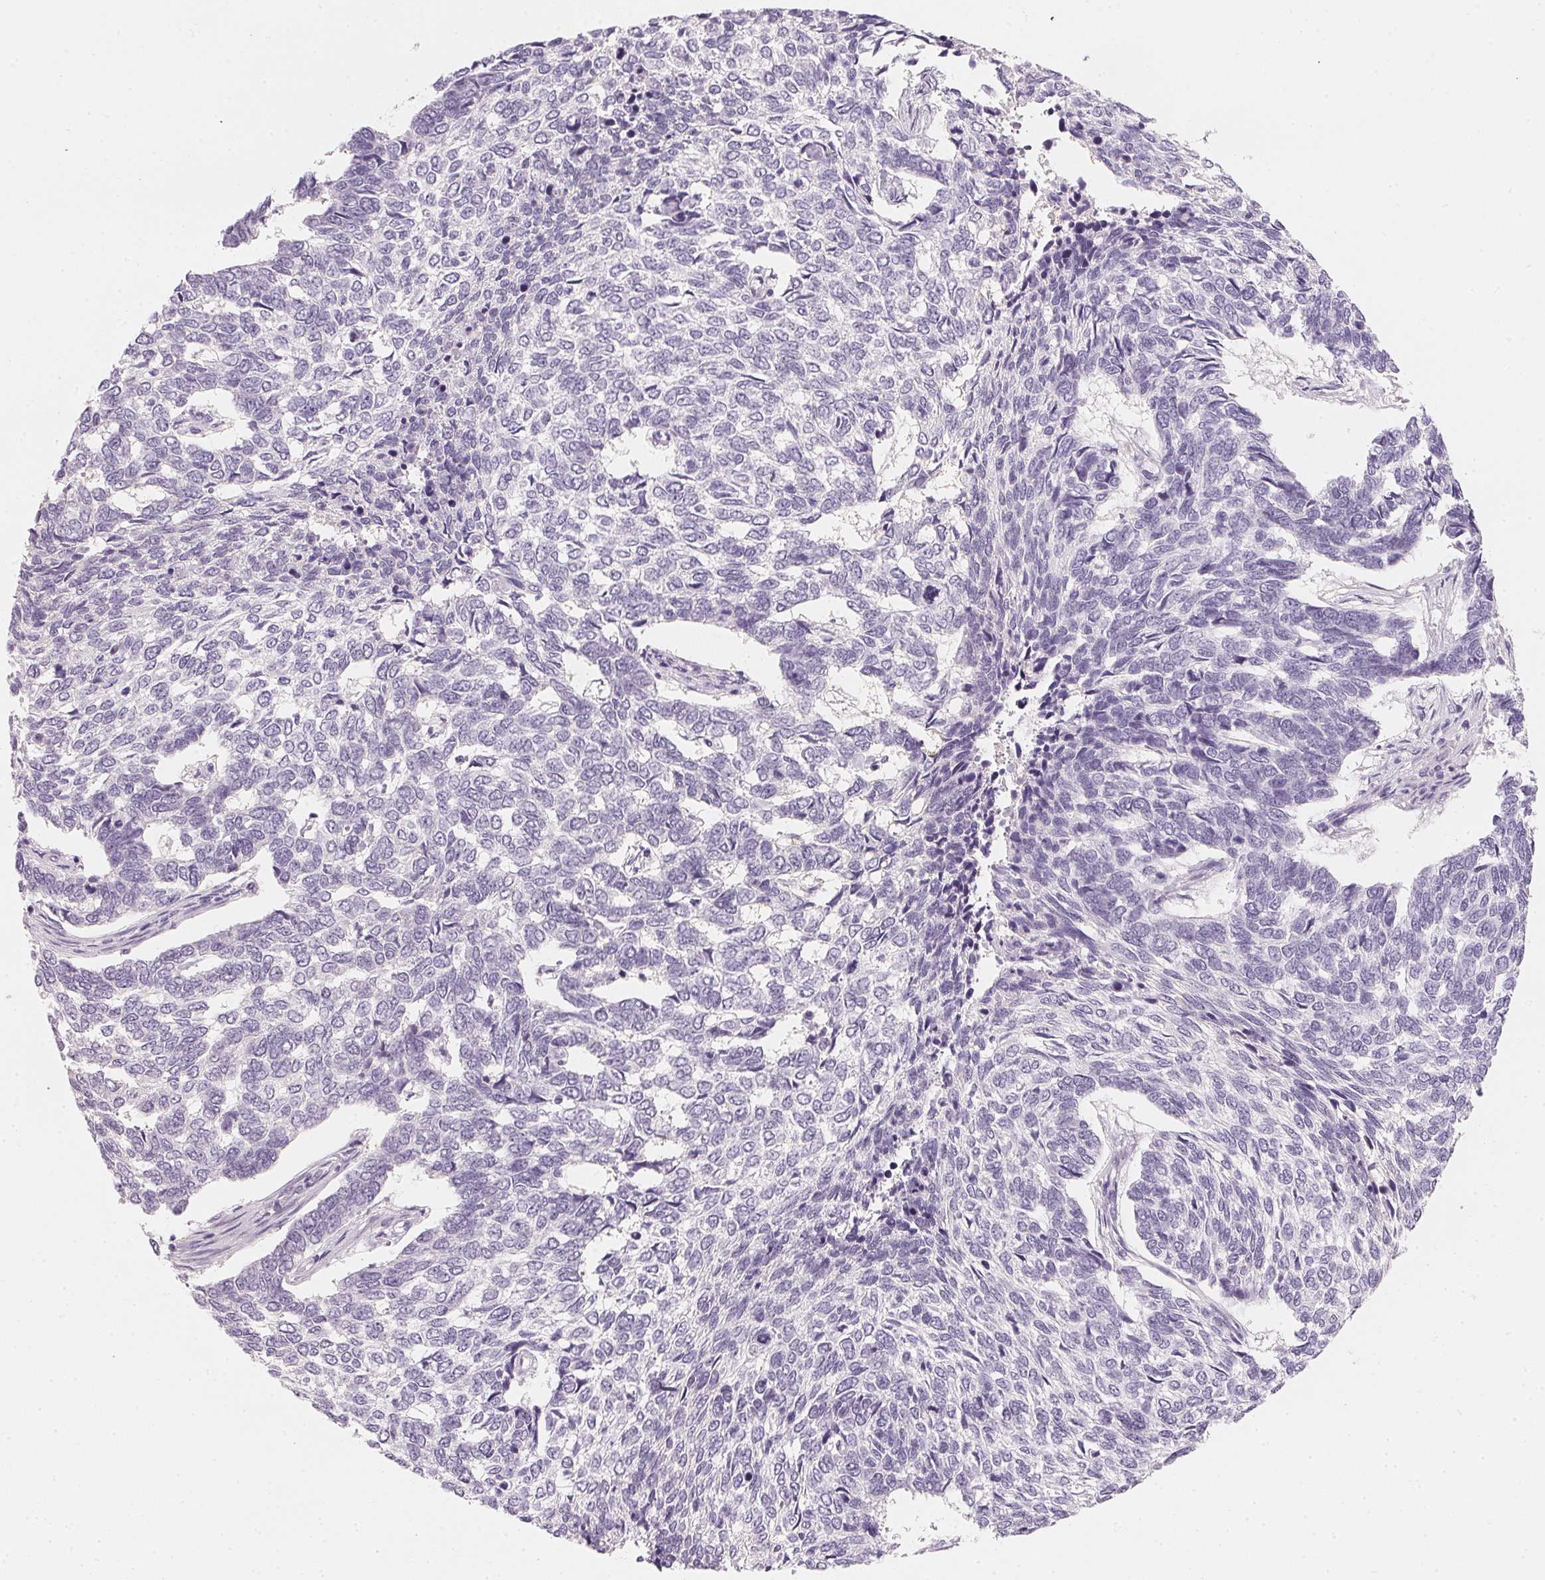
{"staining": {"intensity": "negative", "quantity": "none", "location": "none"}, "tissue": "skin cancer", "cell_type": "Tumor cells", "image_type": "cancer", "snomed": [{"axis": "morphology", "description": "Basal cell carcinoma"}, {"axis": "topography", "description": "Skin"}], "caption": "Tumor cells show no significant expression in skin basal cell carcinoma. (Brightfield microscopy of DAB (3,3'-diaminobenzidine) IHC at high magnification).", "gene": "CFAP276", "patient": {"sex": "female", "age": 65}}